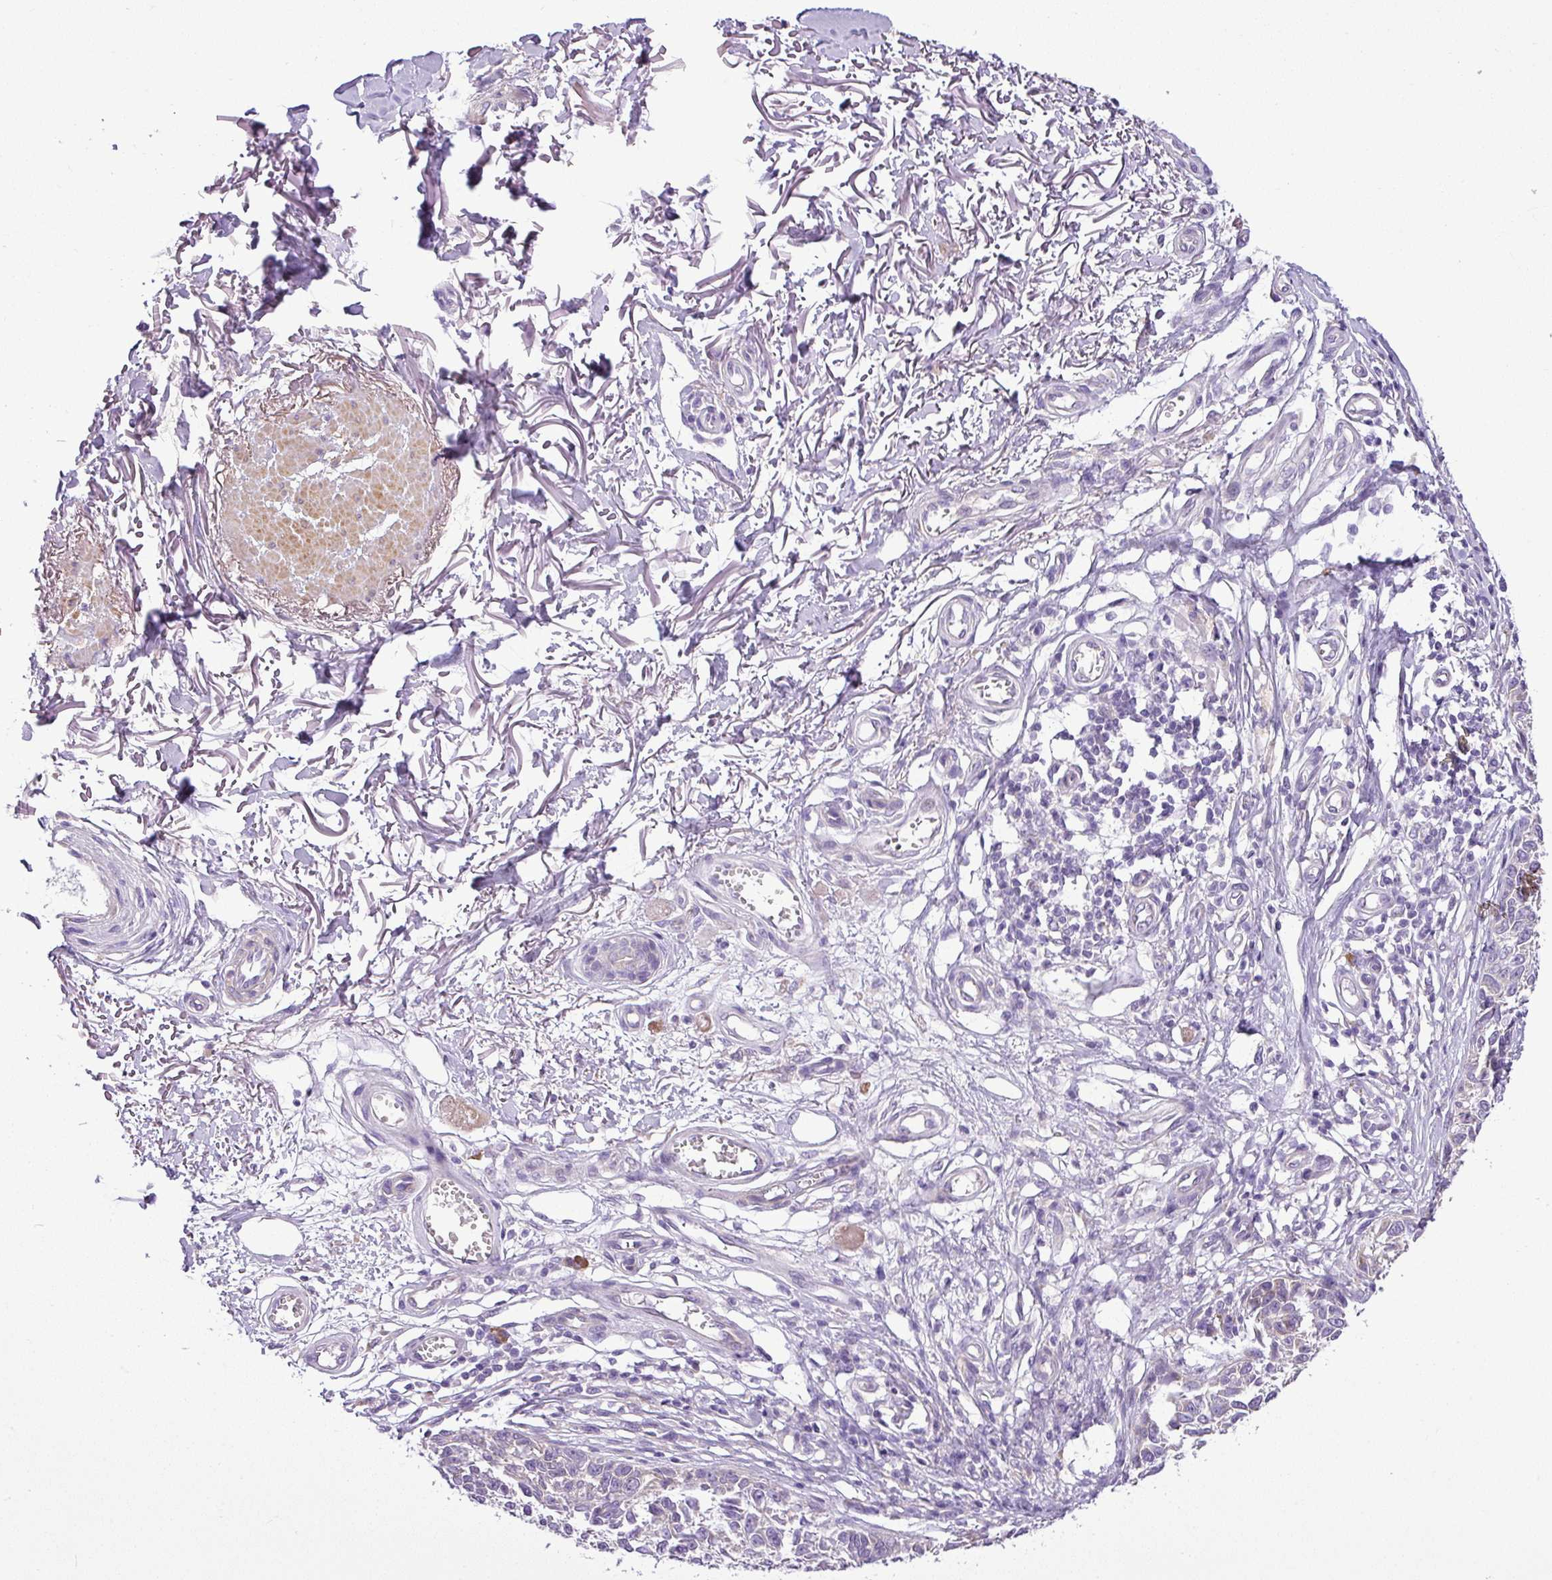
{"staining": {"intensity": "negative", "quantity": "none", "location": "none"}, "tissue": "melanoma", "cell_type": "Tumor cells", "image_type": "cancer", "snomed": [{"axis": "morphology", "description": "Malignant melanoma, NOS"}, {"axis": "topography", "description": "Skin"}], "caption": "High power microscopy micrograph of an immunohistochemistry photomicrograph of malignant melanoma, revealing no significant expression in tumor cells.", "gene": "MOCS3", "patient": {"sex": "male", "age": 73}}